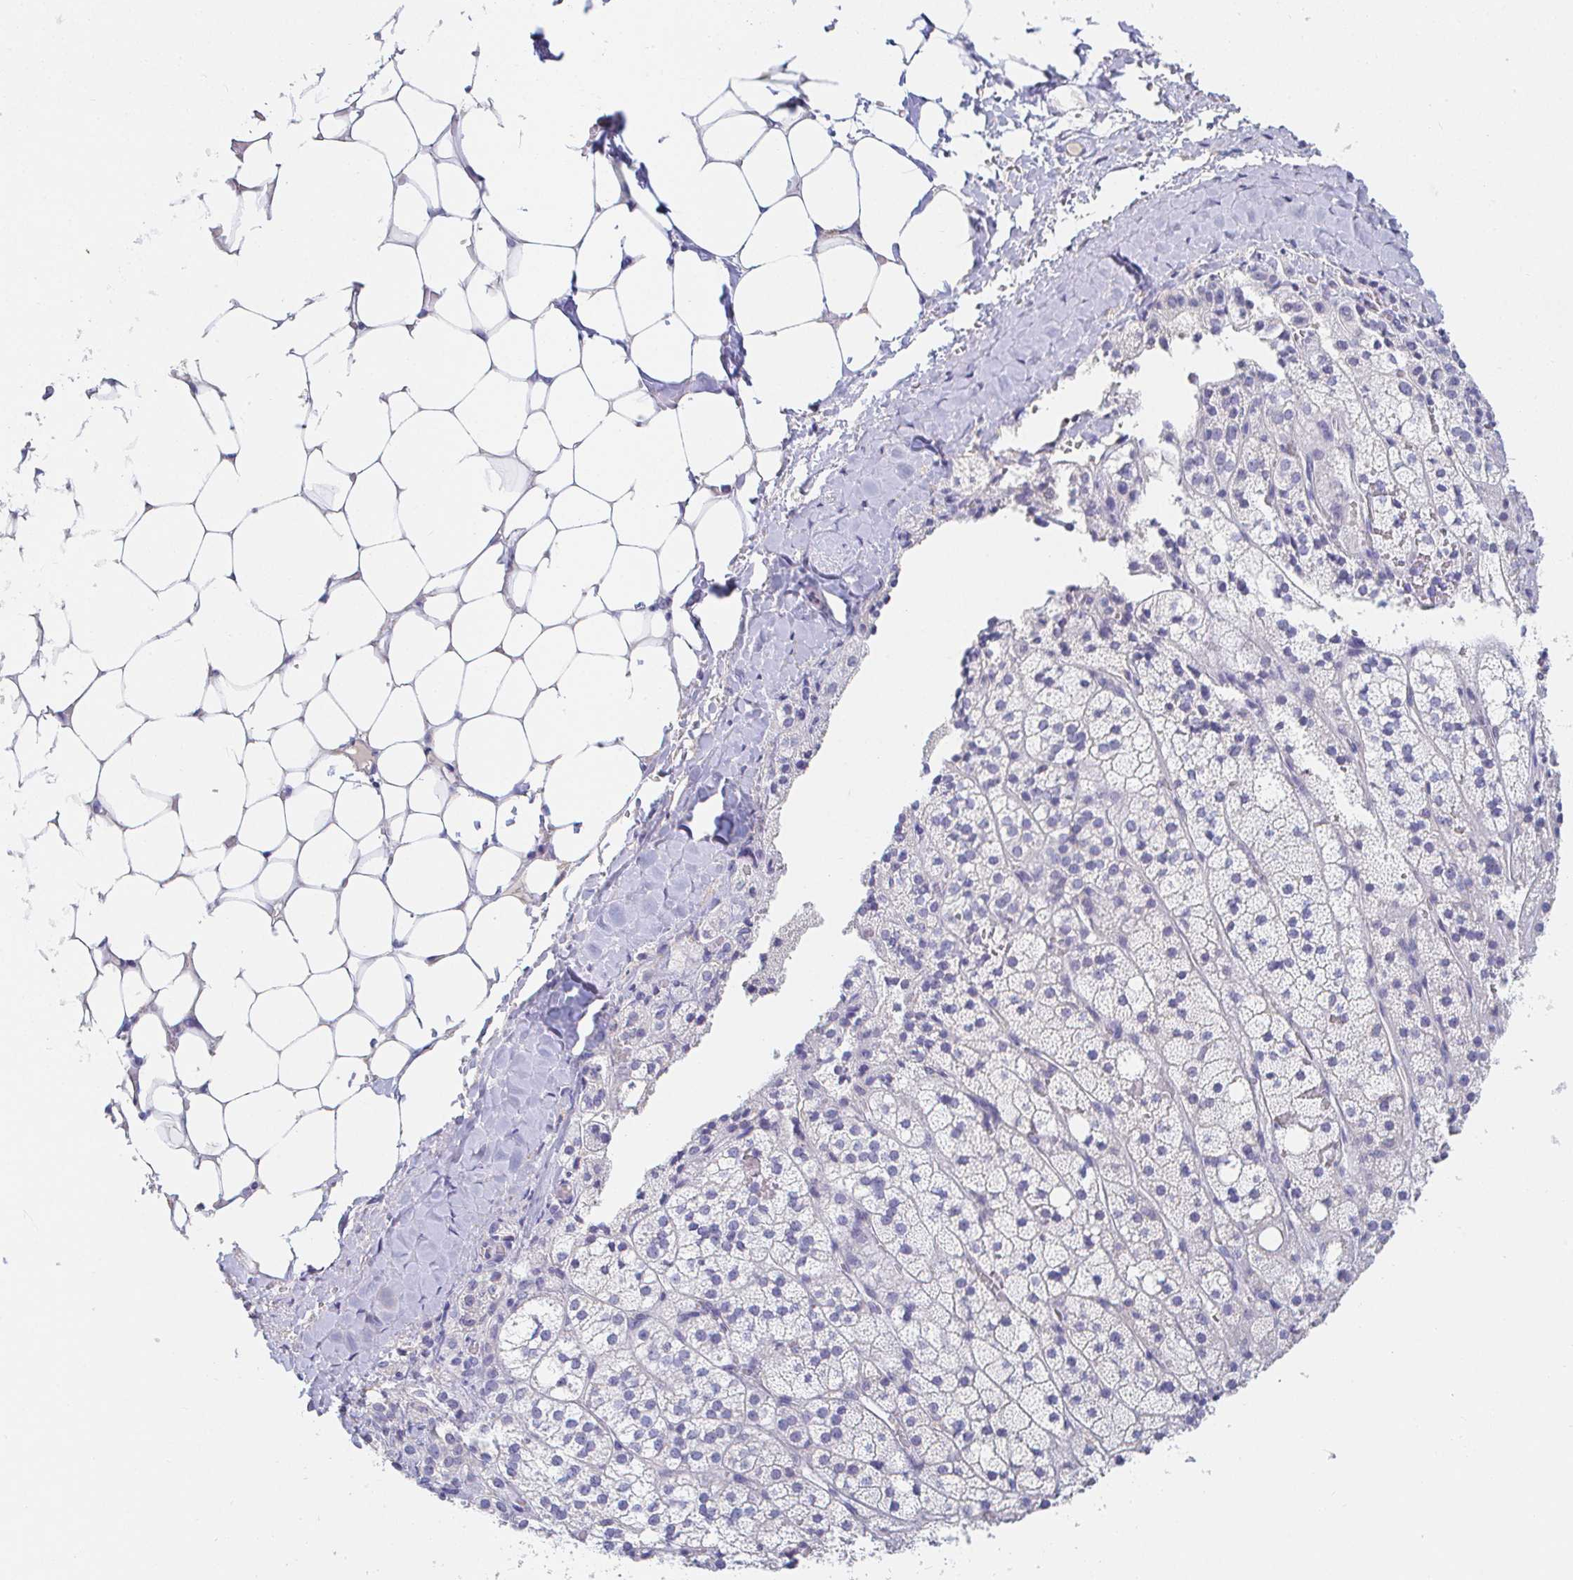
{"staining": {"intensity": "negative", "quantity": "none", "location": "none"}, "tissue": "adrenal gland", "cell_type": "Glandular cells", "image_type": "normal", "snomed": [{"axis": "morphology", "description": "Normal tissue, NOS"}, {"axis": "topography", "description": "Adrenal gland"}], "caption": "Protein analysis of normal adrenal gland exhibits no significant staining in glandular cells. Nuclei are stained in blue.", "gene": "PDE6B", "patient": {"sex": "male", "age": 53}}